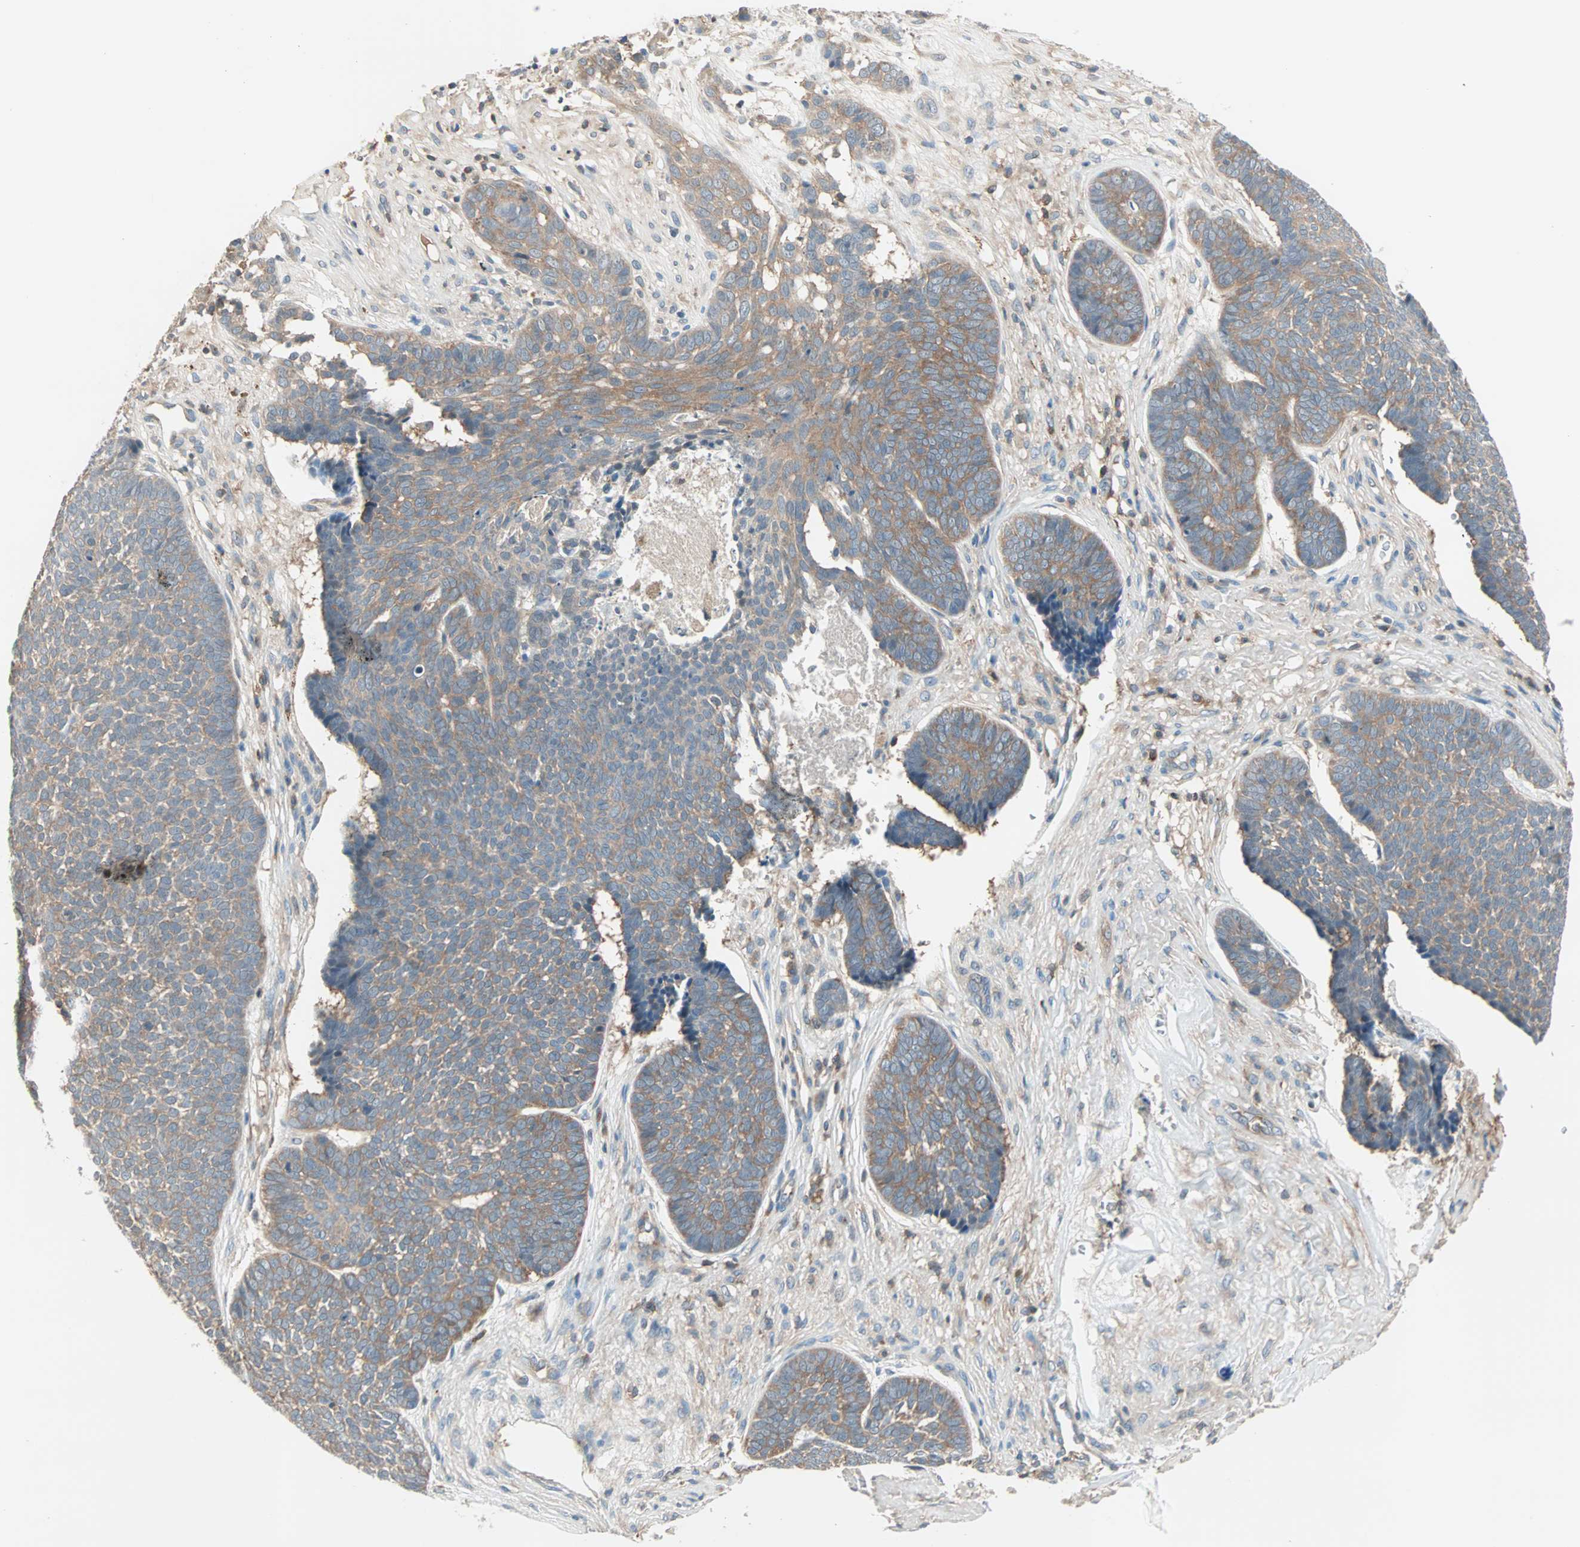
{"staining": {"intensity": "moderate", "quantity": ">75%", "location": "cytoplasmic/membranous"}, "tissue": "skin cancer", "cell_type": "Tumor cells", "image_type": "cancer", "snomed": [{"axis": "morphology", "description": "Basal cell carcinoma"}, {"axis": "topography", "description": "Skin"}], "caption": "Brown immunohistochemical staining in skin cancer displays moderate cytoplasmic/membranous expression in about >75% of tumor cells.", "gene": "TEC", "patient": {"sex": "male", "age": 84}}